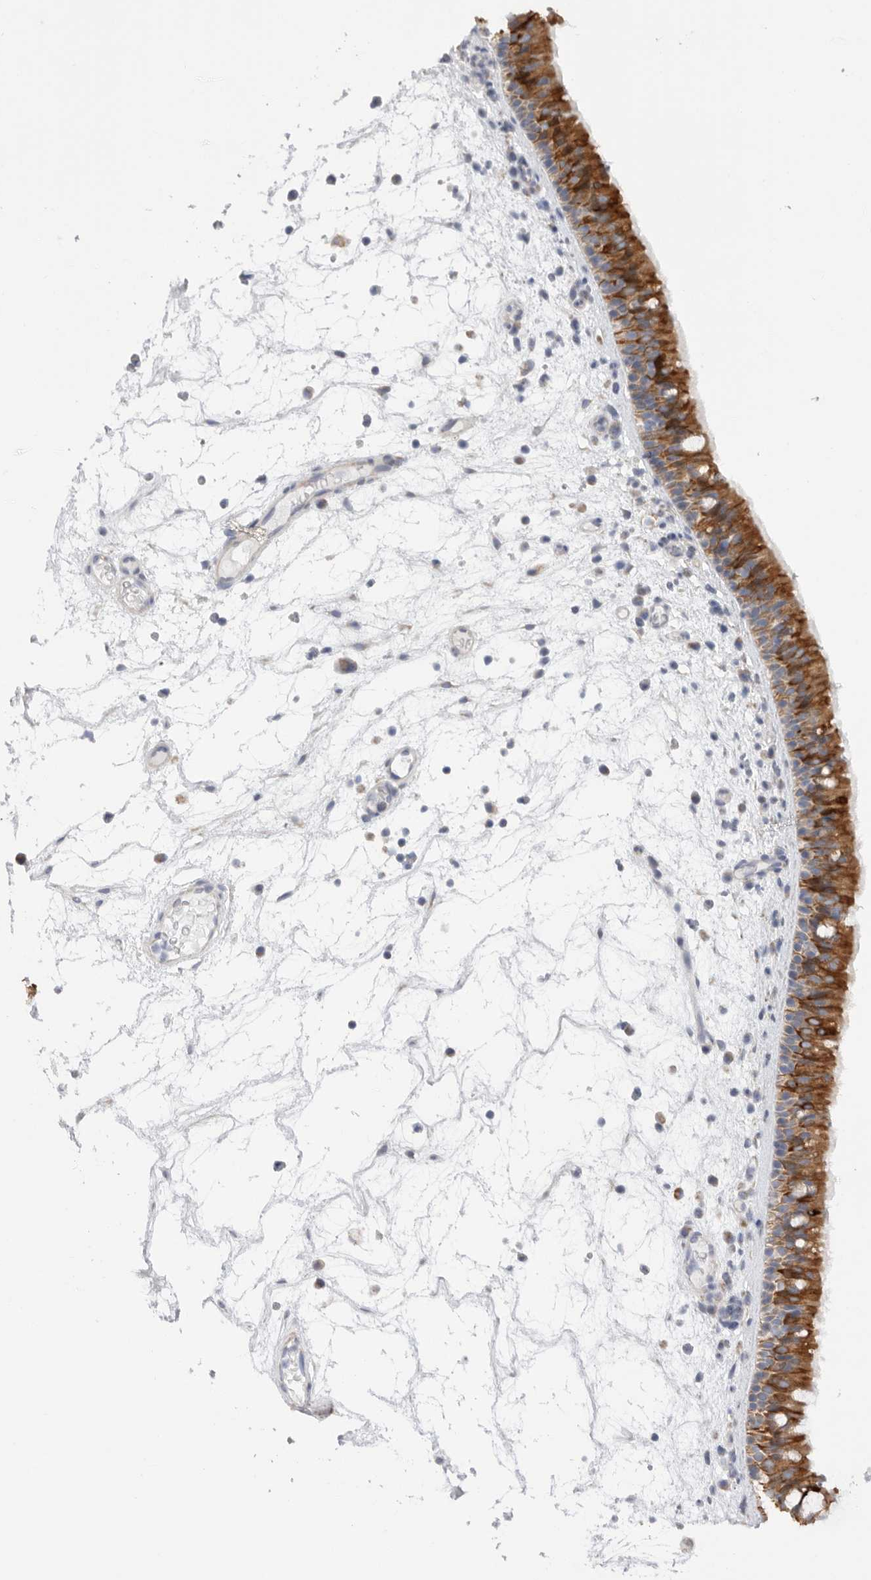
{"staining": {"intensity": "strong", "quantity": ">75%", "location": "cytoplasmic/membranous"}, "tissue": "nasopharynx", "cell_type": "Respiratory epithelial cells", "image_type": "normal", "snomed": [{"axis": "morphology", "description": "Normal tissue, NOS"}, {"axis": "morphology", "description": "Inflammation, NOS"}, {"axis": "morphology", "description": "Malignant melanoma, Metastatic site"}, {"axis": "topography", "description": "Nasopharynx"}], "caption": "Respiratory epithelial cells demonstrate high levels of strong cytoplasmic/membranous staining in approximately >75% of cells in unremarkable human nasopharynx. (brown staining indicates protein expression, while blue staining denotes nuclei).", "gene": "MTFR1L", "patient": {"sex": "male", "age": 70}}